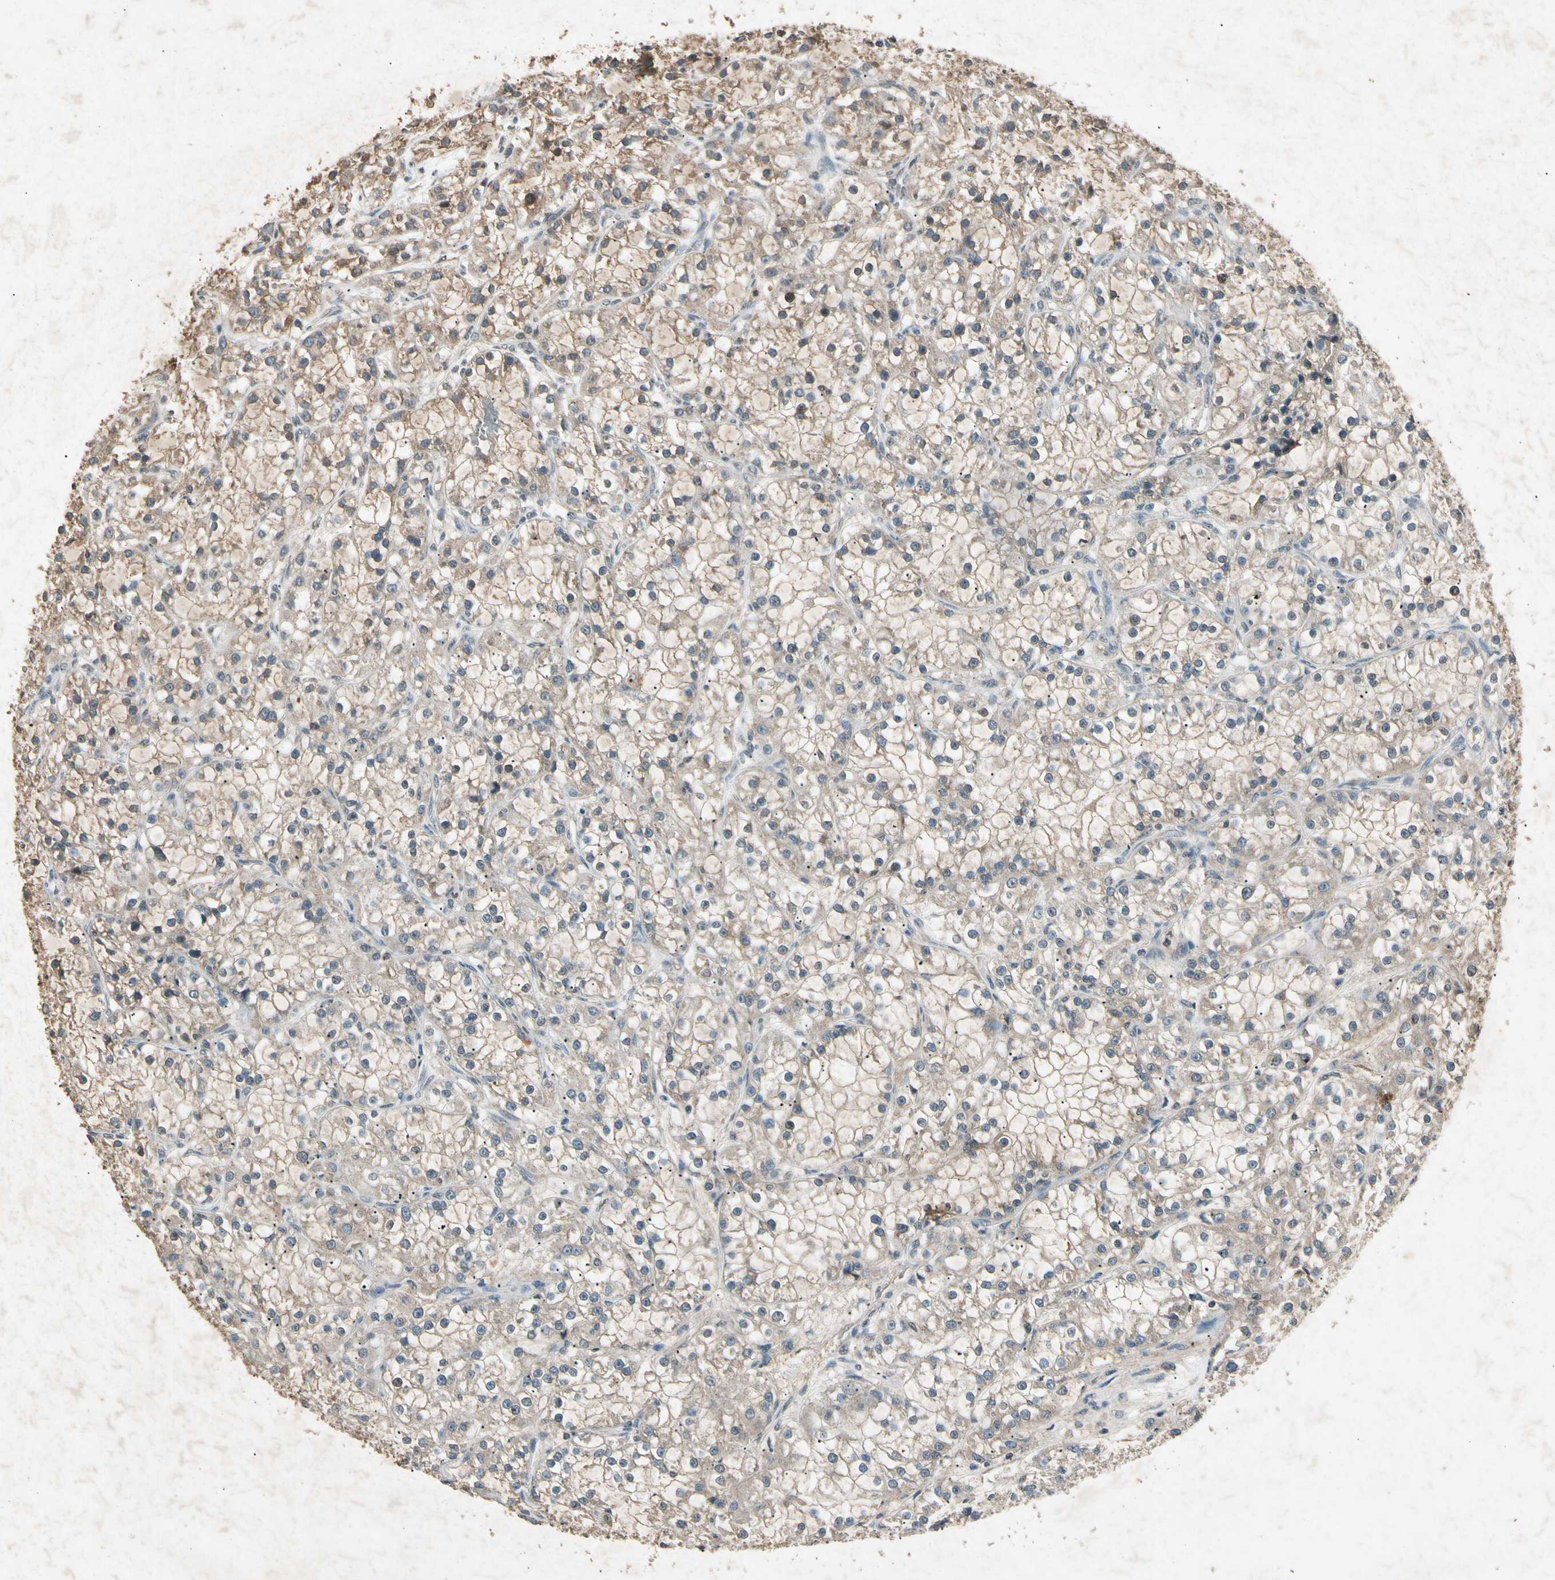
{"staining": {"intensity": "weak", "quantity": "25%-75%", "location": "cytoplasmic/membranous"}, "tissue": "renal cancer", "cell_type": "Tumor cells", "image_type": "cancer", "snomed": [{"axis": "morphology", "description": "Adenocarcinoma, NOS"}, {"axis": "topography", "description": "Kidney"}], "caption": "Protein expression analysis of renal adenocarcinoma displays weak cytoplasmic/membranous expression in approximately 25%-75% of tumor cells.", "gene": "CP", "patient": {"sex": "female", "age": 52}}